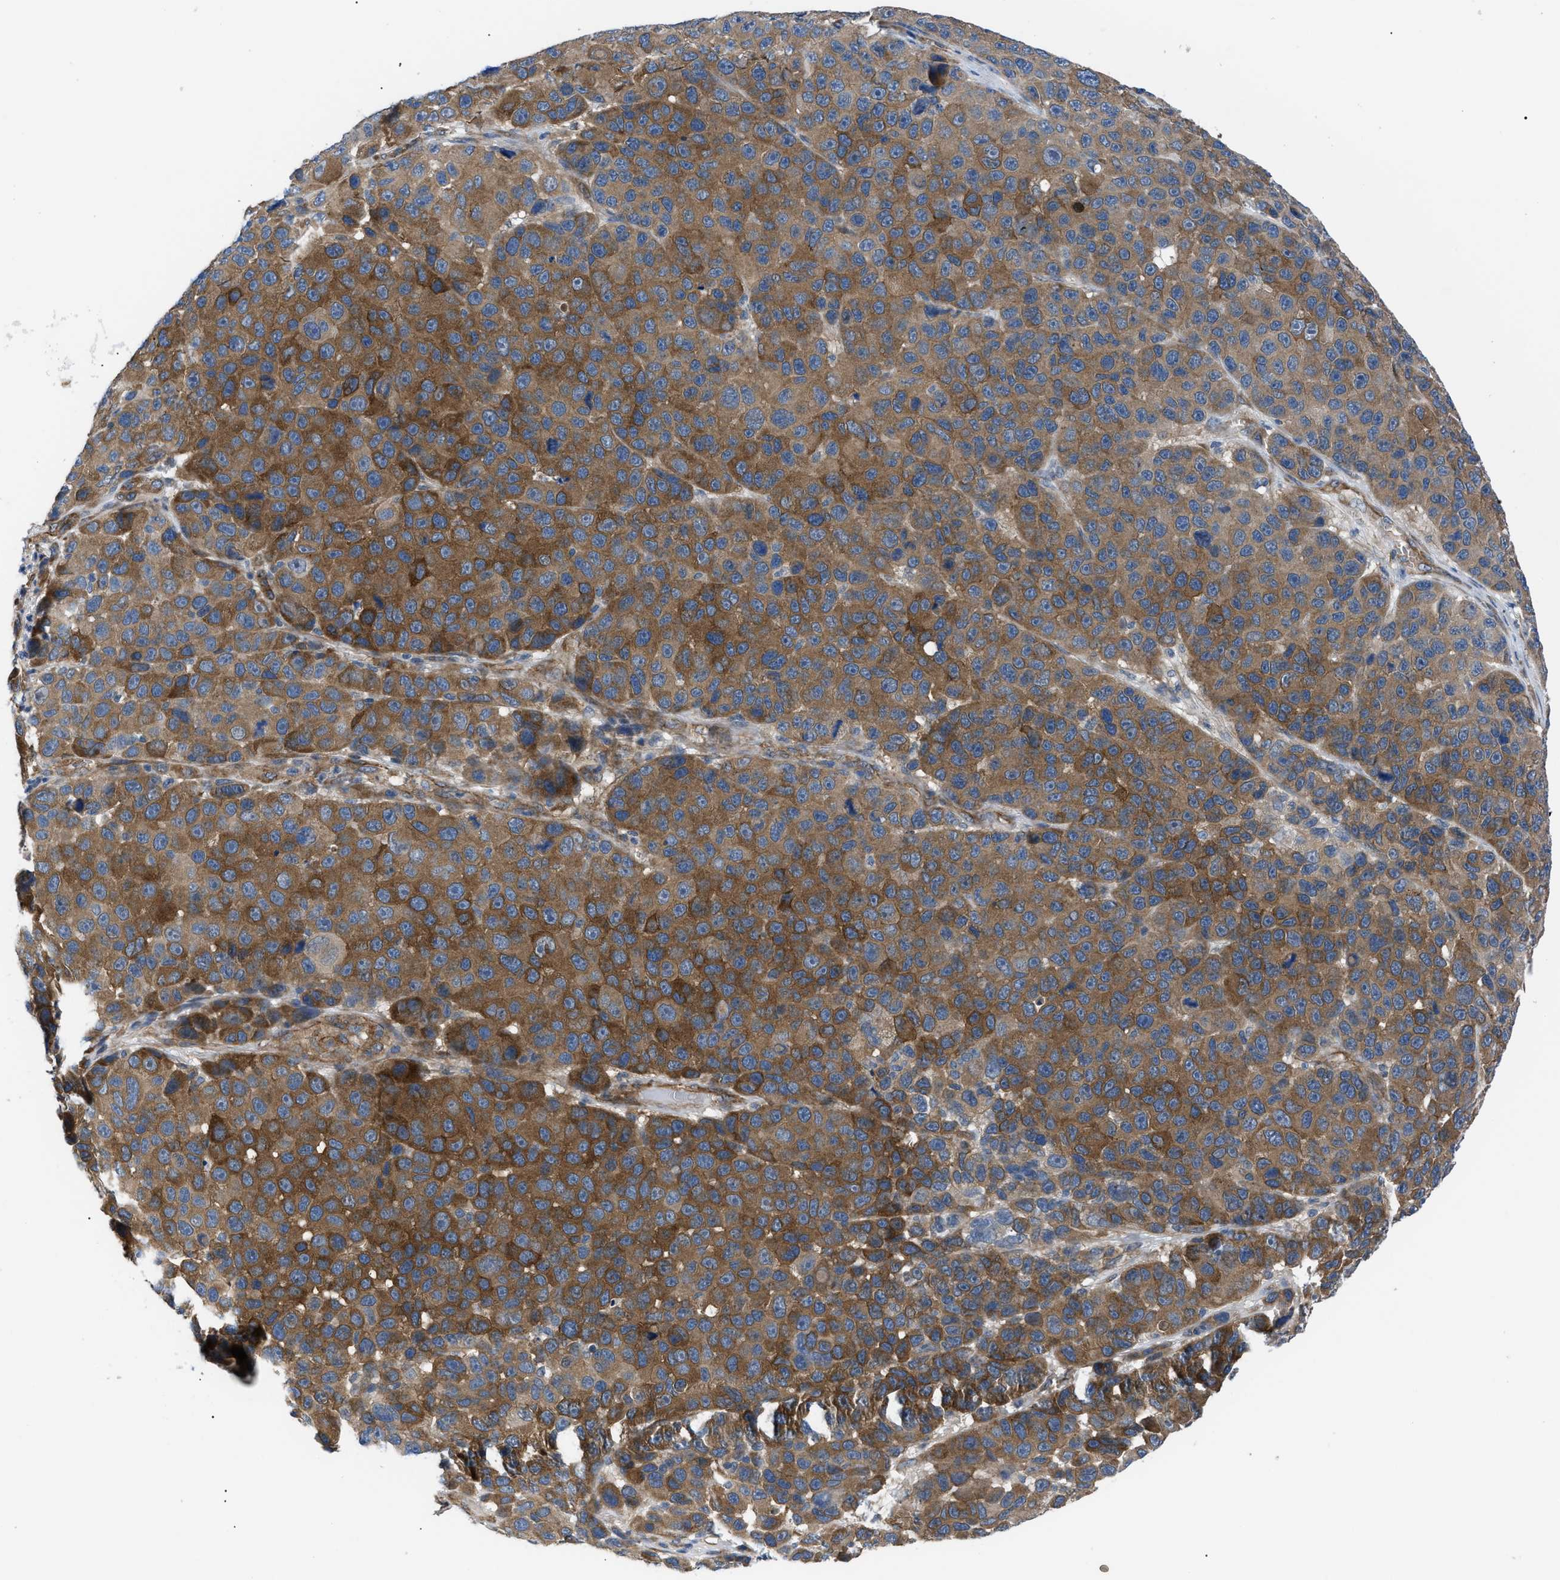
{"staining": {"intensity": "moderate", "quantity": ">75%", "location": "cytoplasmic/membranous"}, "tissue": "melanoma", "cell_type": "Tumor cells", "image_type": "cancer", "snomed": [{"axis": "morphology", "description": "Malignant melanoma, NOS"}, {"axis": "topography", "description": "Skin"}], "caption": "Immunohistochemistry (IHC) (DAB) staining of human malignant melanoma shows moderate cytoplasmic/membranous protein expression in about >75% of tumor cells.", "gene": "MYO10", "patient": {"sex": "male", "age": 53}}